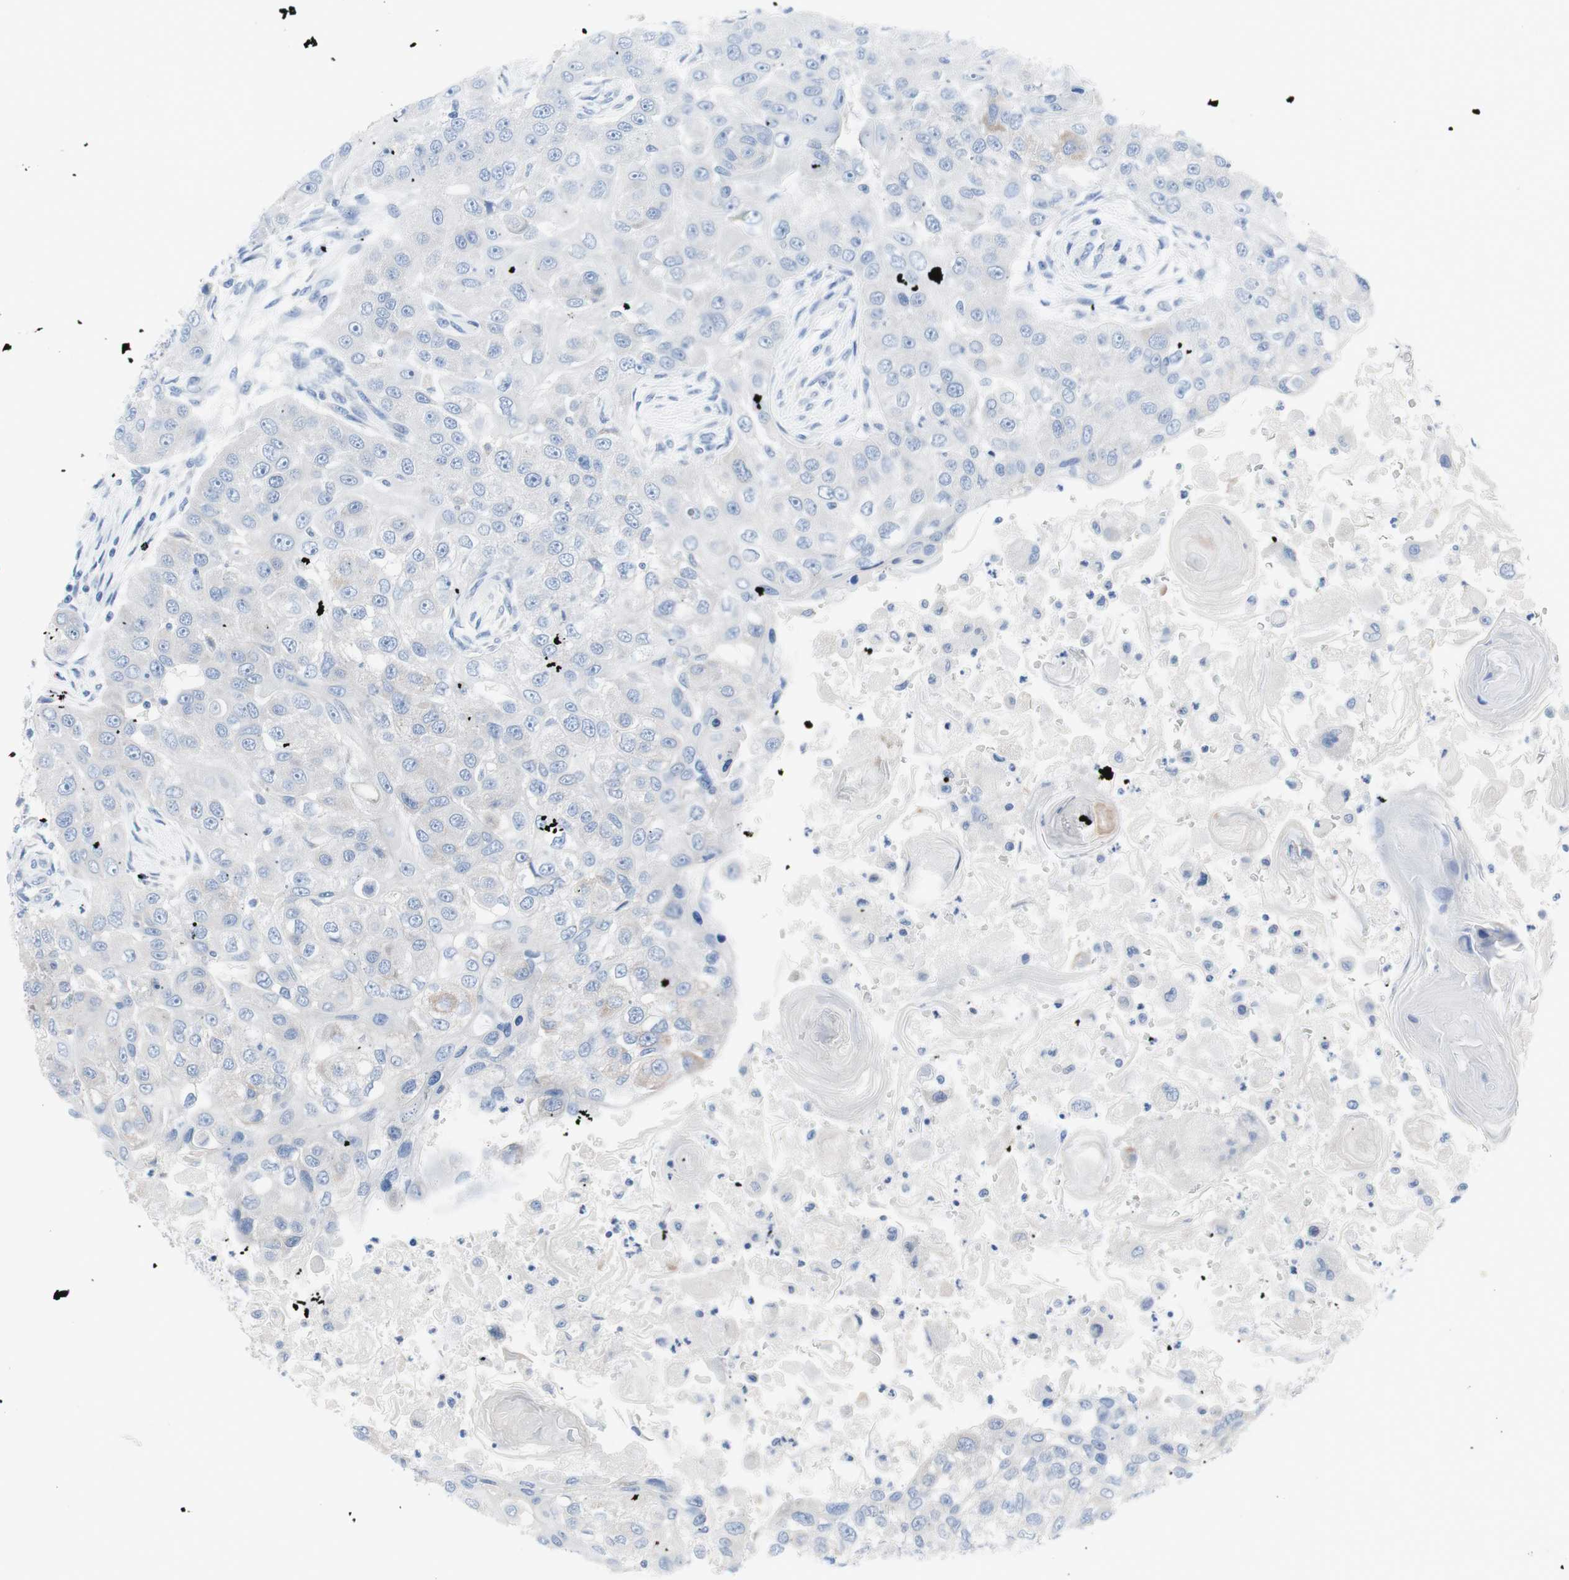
{"staining": {"intensity": "negative", "quantity": "none", "location": "none"}, "tissue": "head and neck cancer", "cell_type": "Tumor cells", "image_type": "cancer", "snomed": [{"axis": "morphology", "description": "Normal tissue, NOS"}, {"axis": "morphology", "description": "Squamous cell carcinoma, NOS"}, {"axis": "topography", "description": "Skeletal muscle"}, {"axis": "topography", "description": "Head-Neck"}], "caption": "The immunohistochemistry histopathology image has no significant positivity in tumor cells of head and neck cancer (squamous cell carcinoma) tissue. (Immunohistochemistry (ihc), brightfield microscopy, high magnification).", "gene": "KANSL1", "patient": {"sex": "male", "age": 51}}